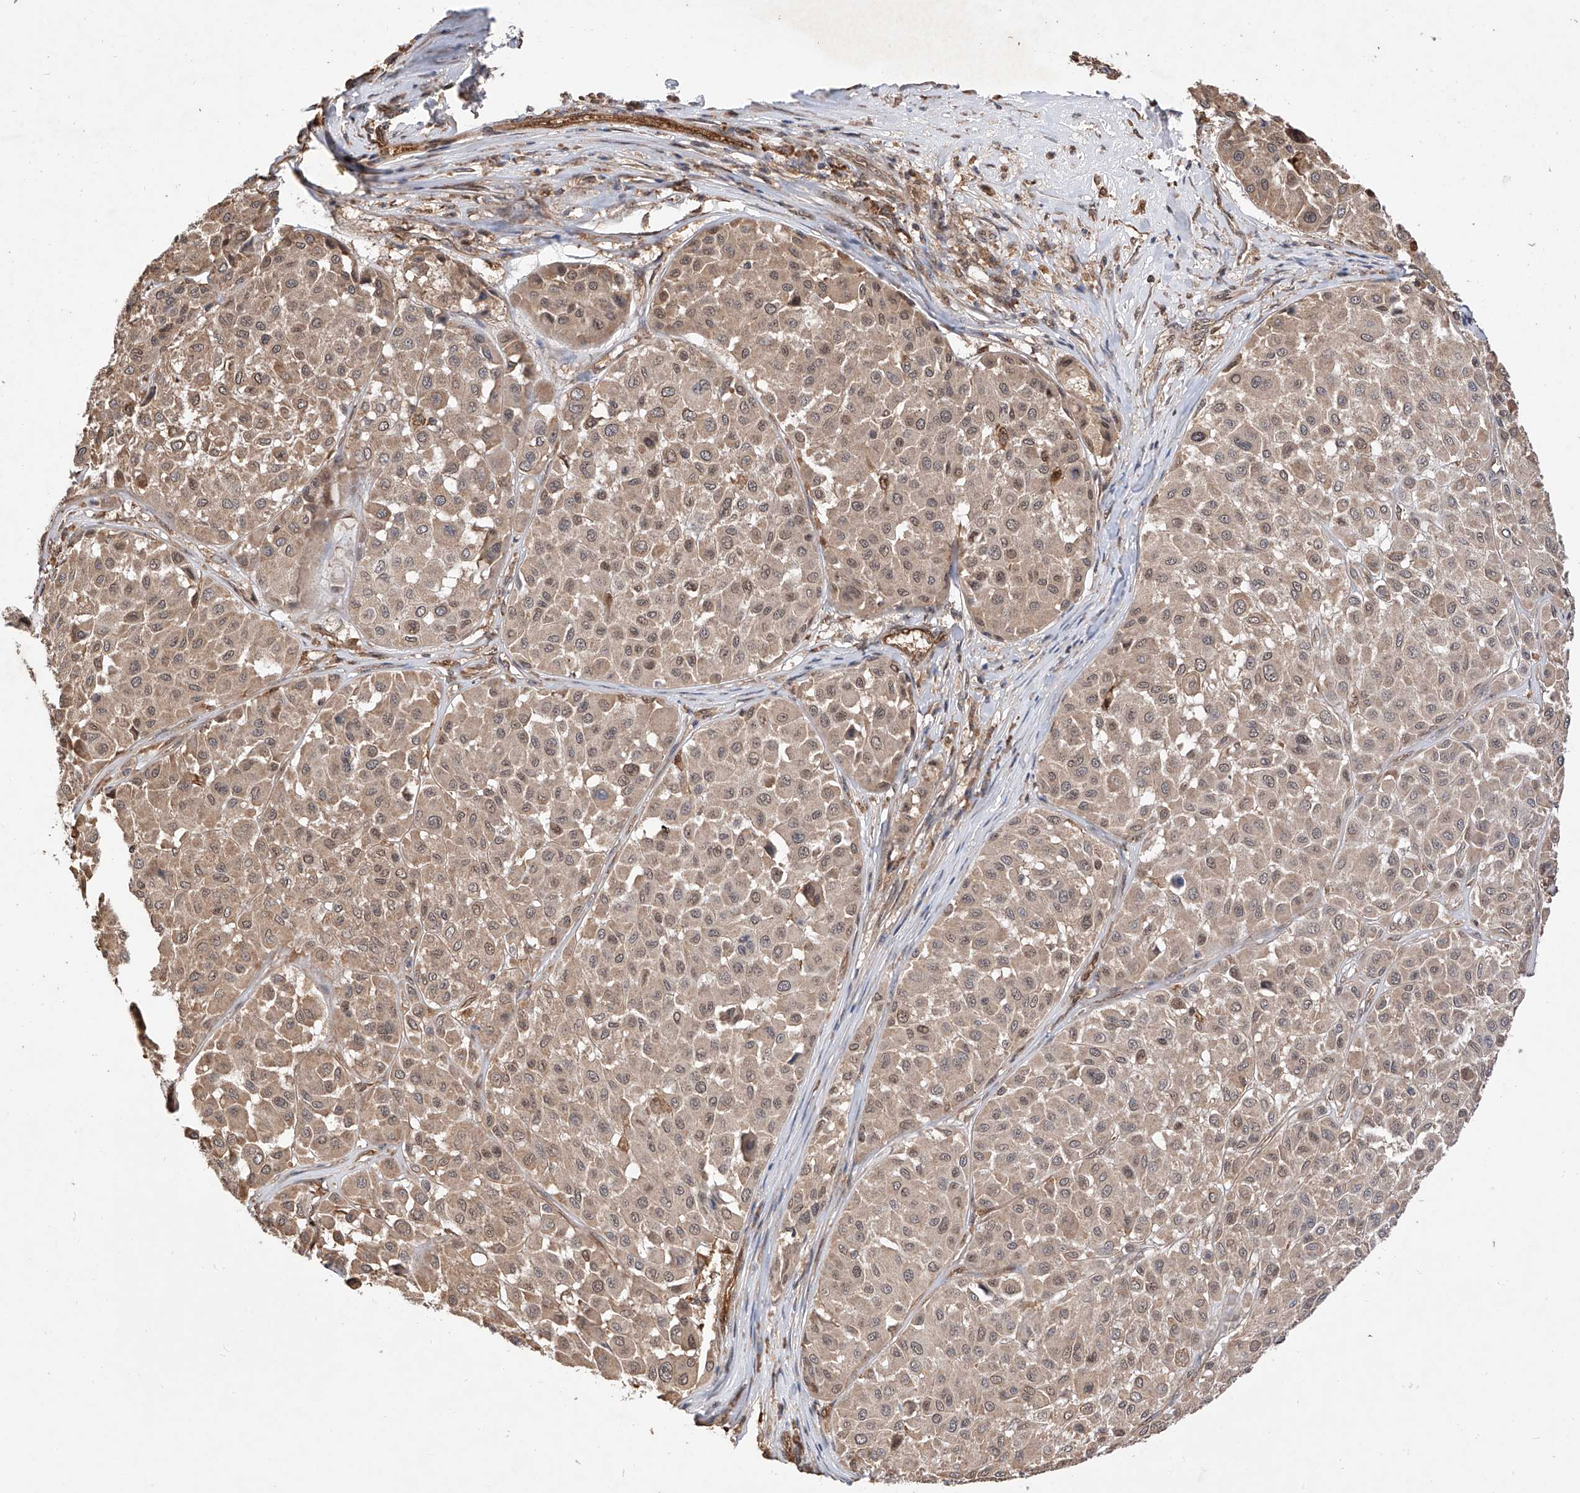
{"staining": {"intensity": "moderate", "quantity": "25%-75%", "location": "cytoplasmic/membranous,nuclear"}, "tissue": "melanoma", "cell_type": "Tumor cells", "image_type": "cancer", "snomed": [{"axis": "morphology", "description": "Malignant melanoma, Metastatic site"}, {"axis": "topography", "description": "Soft tissue"}], "caption": "A brown stain shows moderate cytoplasmic/membranous and nuclear staining of a protein in melanoma tumor cells. (DAB (3,3'-diaminobenzidine) IHC, brown staining for protein, blue staining for nuclei).", "gene": "RILPL2", "patient": {"sex": "male", "age": 41}}